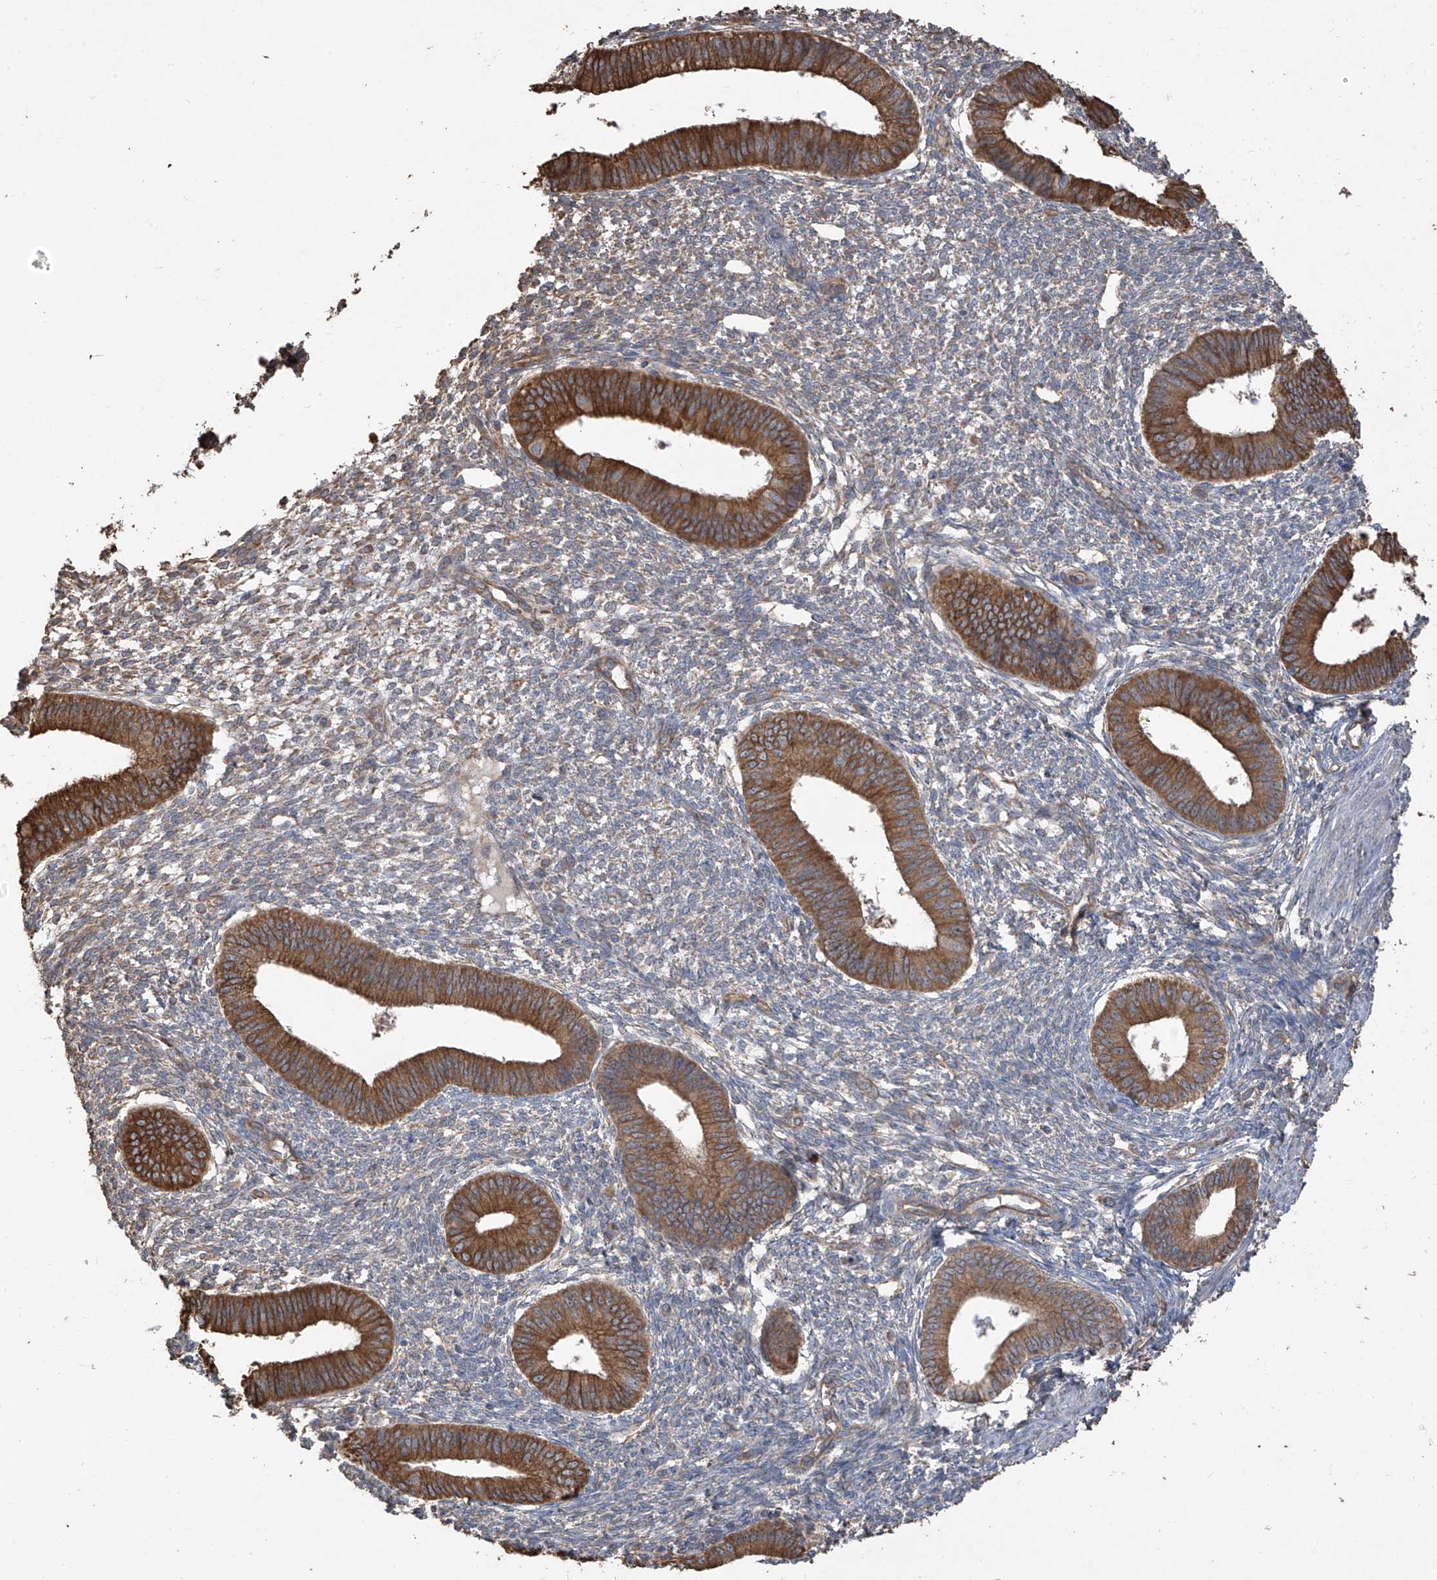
{"staining": {"intensity": "moderate", "quantity": "<25%", "location": "cytoplasmic/membranous"}, "tissue": "endometrium", "cell_type": "Cells in endometrial stroma", "image_type": "normal", "snomed": [{"axis": "morphology", "description": "Normal tissue, NOS"}, {"axis": "topography", "description": "Endometrium"}], "caption": "Immunohistochemistry of unremarkable human endometrium shows low levels of moderate cytoplasmic/membranous positivity in approximately <25% of cells in endometrial stroma.", "gene": "AGBL5", "patient": {"sex": "female", "age": 46}}